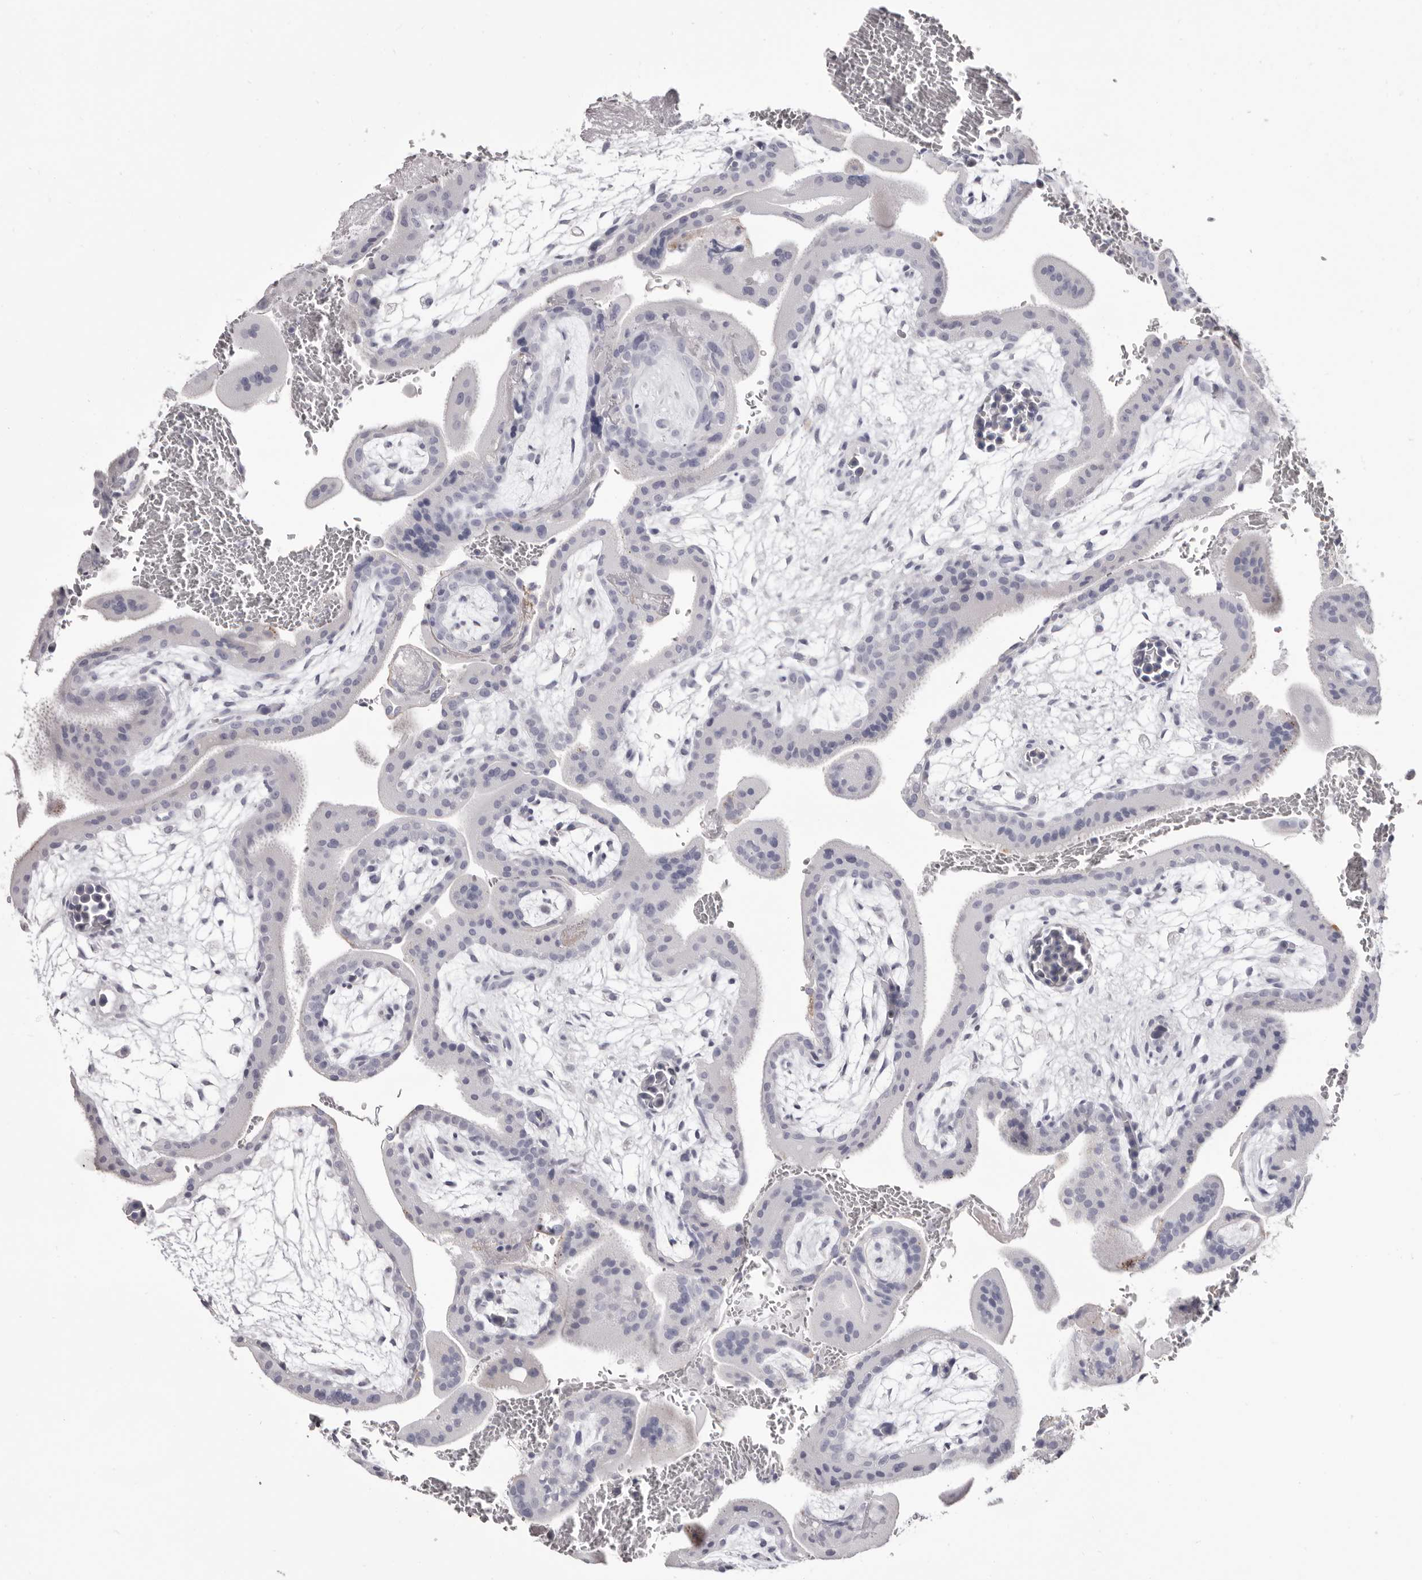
{"staining": {"intensity": "negative", "quantity": "none", "location": "none"}, "tissue": "placenta", "cell_type": "Decidual cells", "image_type": "normal", "snomed": [{"axis": "morphology", "description": "Normal tissue, NOS"}, {"axis": "topography", "description": "Placenta"}], "caption": "Unremarkable placenta was stained to show a protein in brown. There is no significant positivity in decidual cells.", "gene": "LPO", "patient": {"sex": "female", "age": 35}}